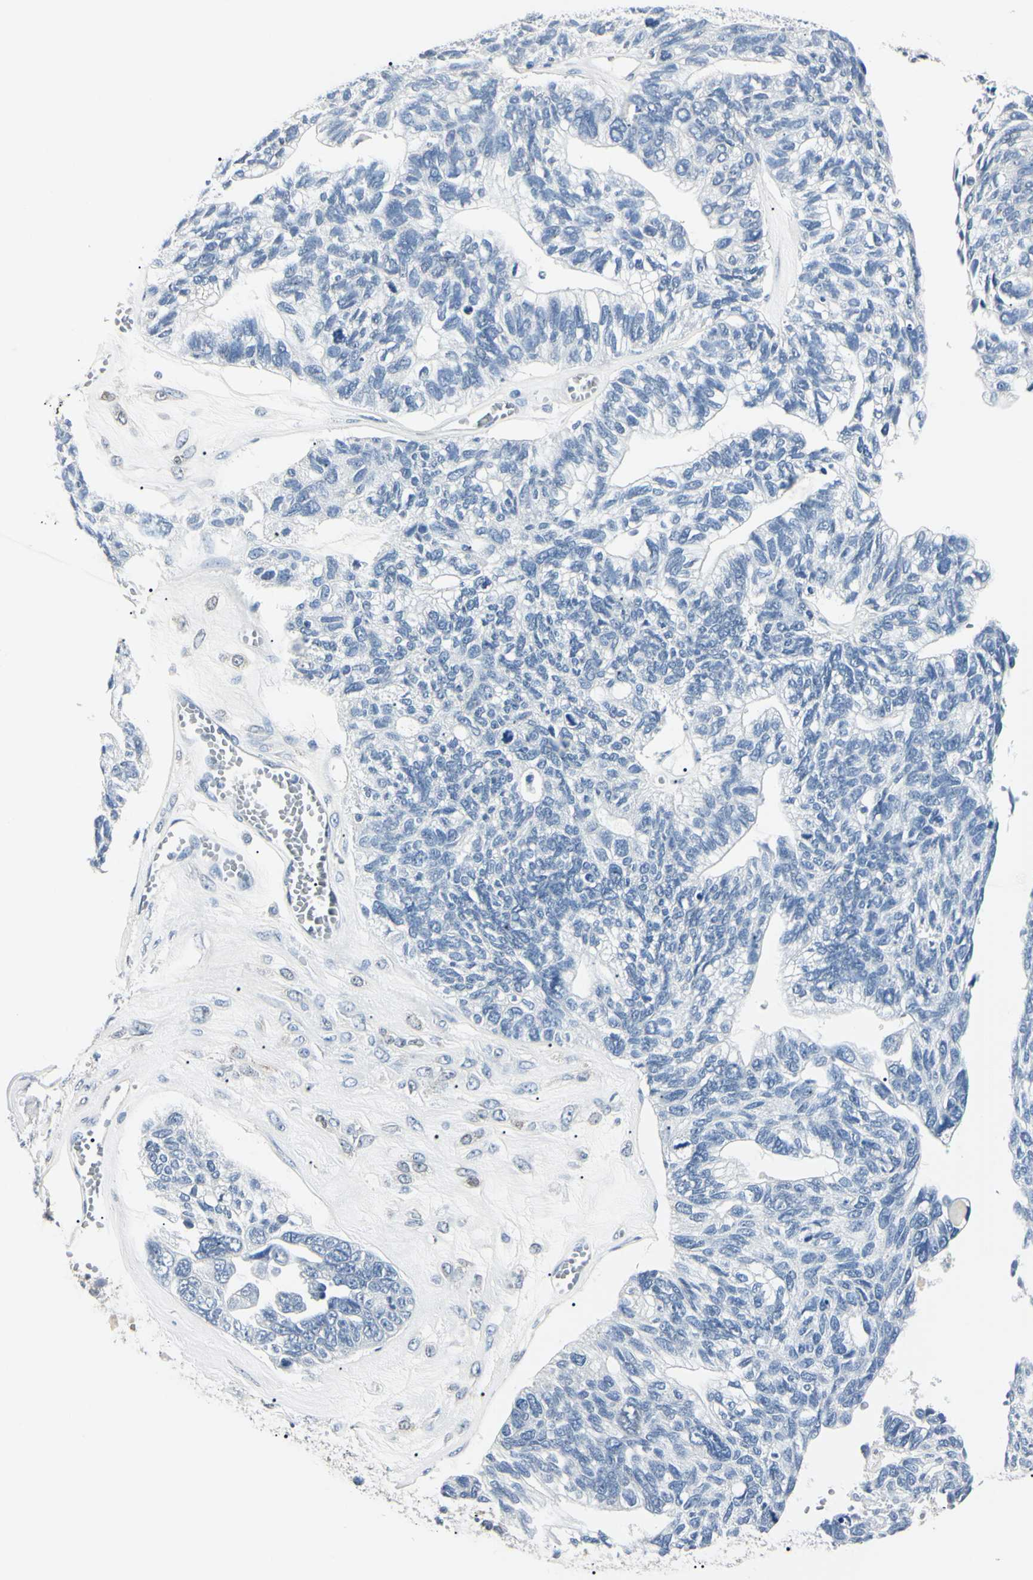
{"staining": {"intensity": "negative", "quantity": "none", "location": "none"}, "tissue": "ovarian cancer", "cell_type": "Tumor cells", "image_type": "cancer", "snomed": [{"axis": "morphology", "description": "Cystadenocarcinoma, serous, NOS"}, {"axis": "topography", "description": "Ovary"}], "caption": "Human ovarian cancer stained for a protein using immunohistochemistry reveals no expression in tumor cells.", "gene": "AKR1C3", "patient": {"sex": "female", "age": 79}}